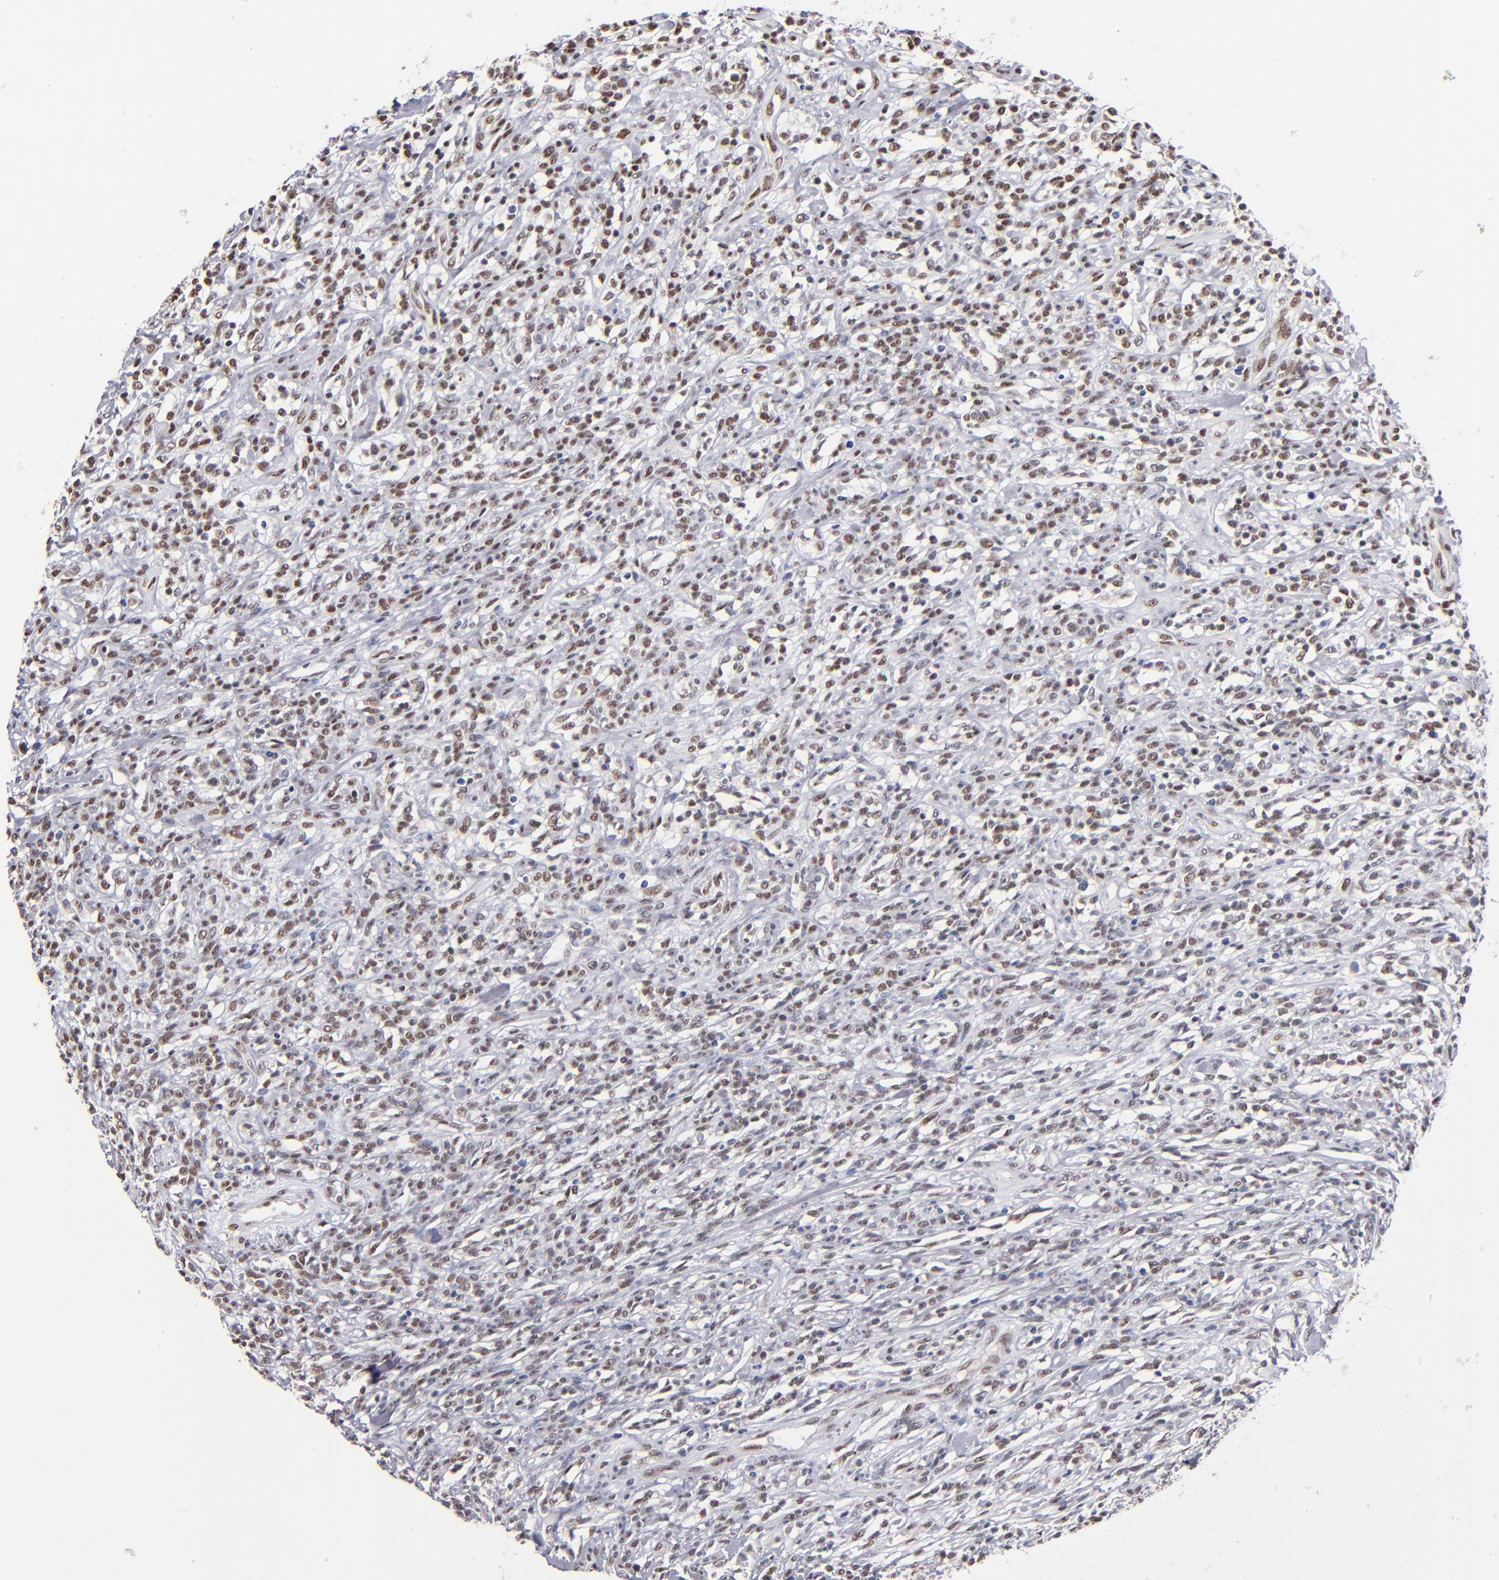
{"staining": {"intensity": "strong", "quantity": ">75%", "location": "nuclear"}, "tissue": "lymphoma", "cell_type": "Tumor cells", "image_type": "cancer", "snomed": [{"axis": "morphology", "description": "Malignant lymphoma, non-Hodgkin's type, High grade"}, {"axis": "topography", "description": "Lymph node"}], "caption": "Lymphoma stained for a protein (brown) exhibits strong nuclear positive positivity in about >75% of tumor cells.", "gene": "MN1", "patient": {"sex": "female", "age": 73}}